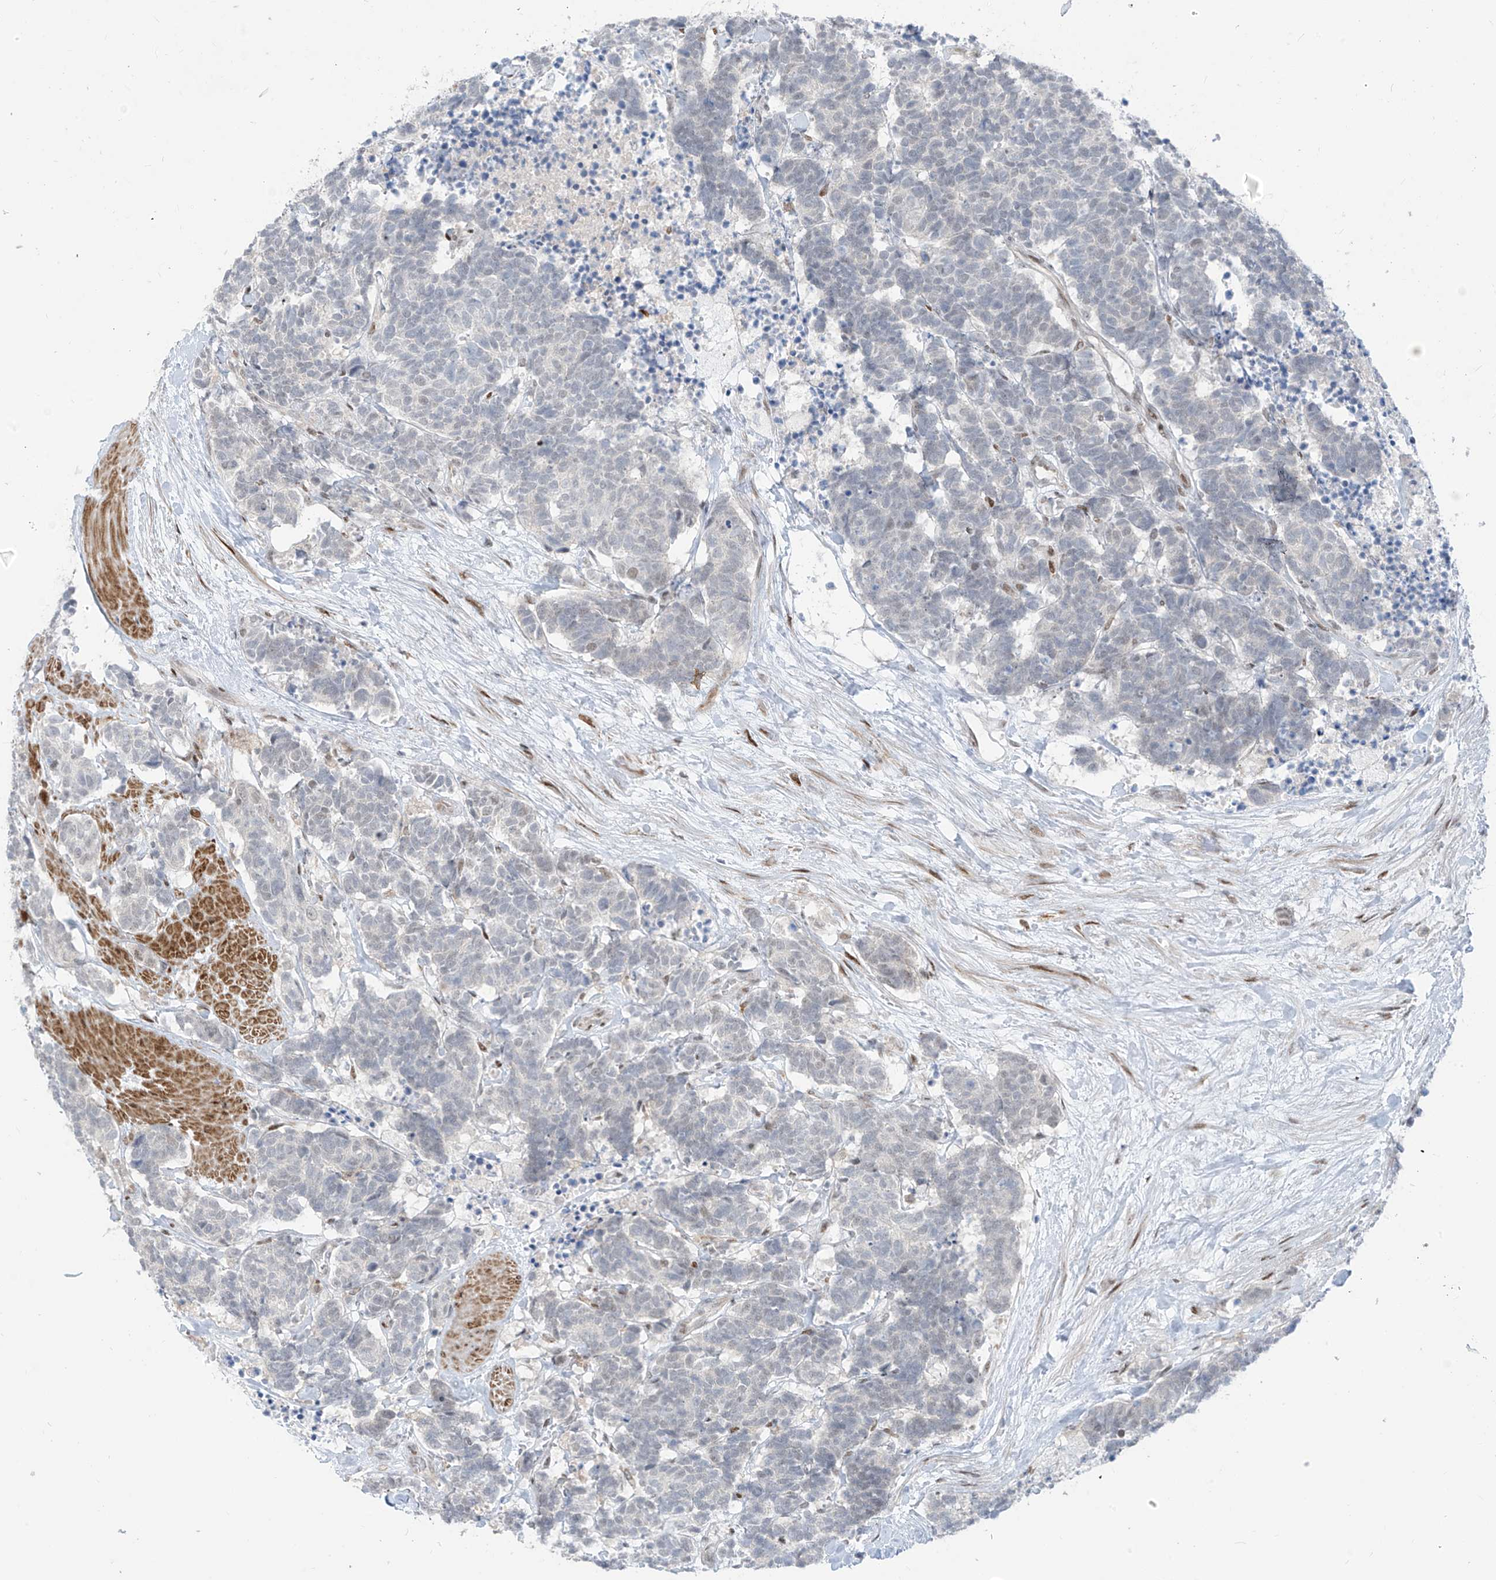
{"staining": {"intensity": "negative", "quantity": "none", "location": "none"}, "tissue": "carcinoid", "cell_type": "Tumor cells", "image_type": "cancer", "snomed": [{"axis": "morphology", "description": "Carcinoma, NOS"}, {"axis": "morphology", "description": "Carcinoid, malignant, NOS"}, {"axis": "topography", "description": "Urinary bladder"}], "caption": "Histopathology image shows no protein expression in tumor cells of malignant carcinoid tissue.", "gene": "LIN9", "patient": {"sex": "male", "age": 57}}